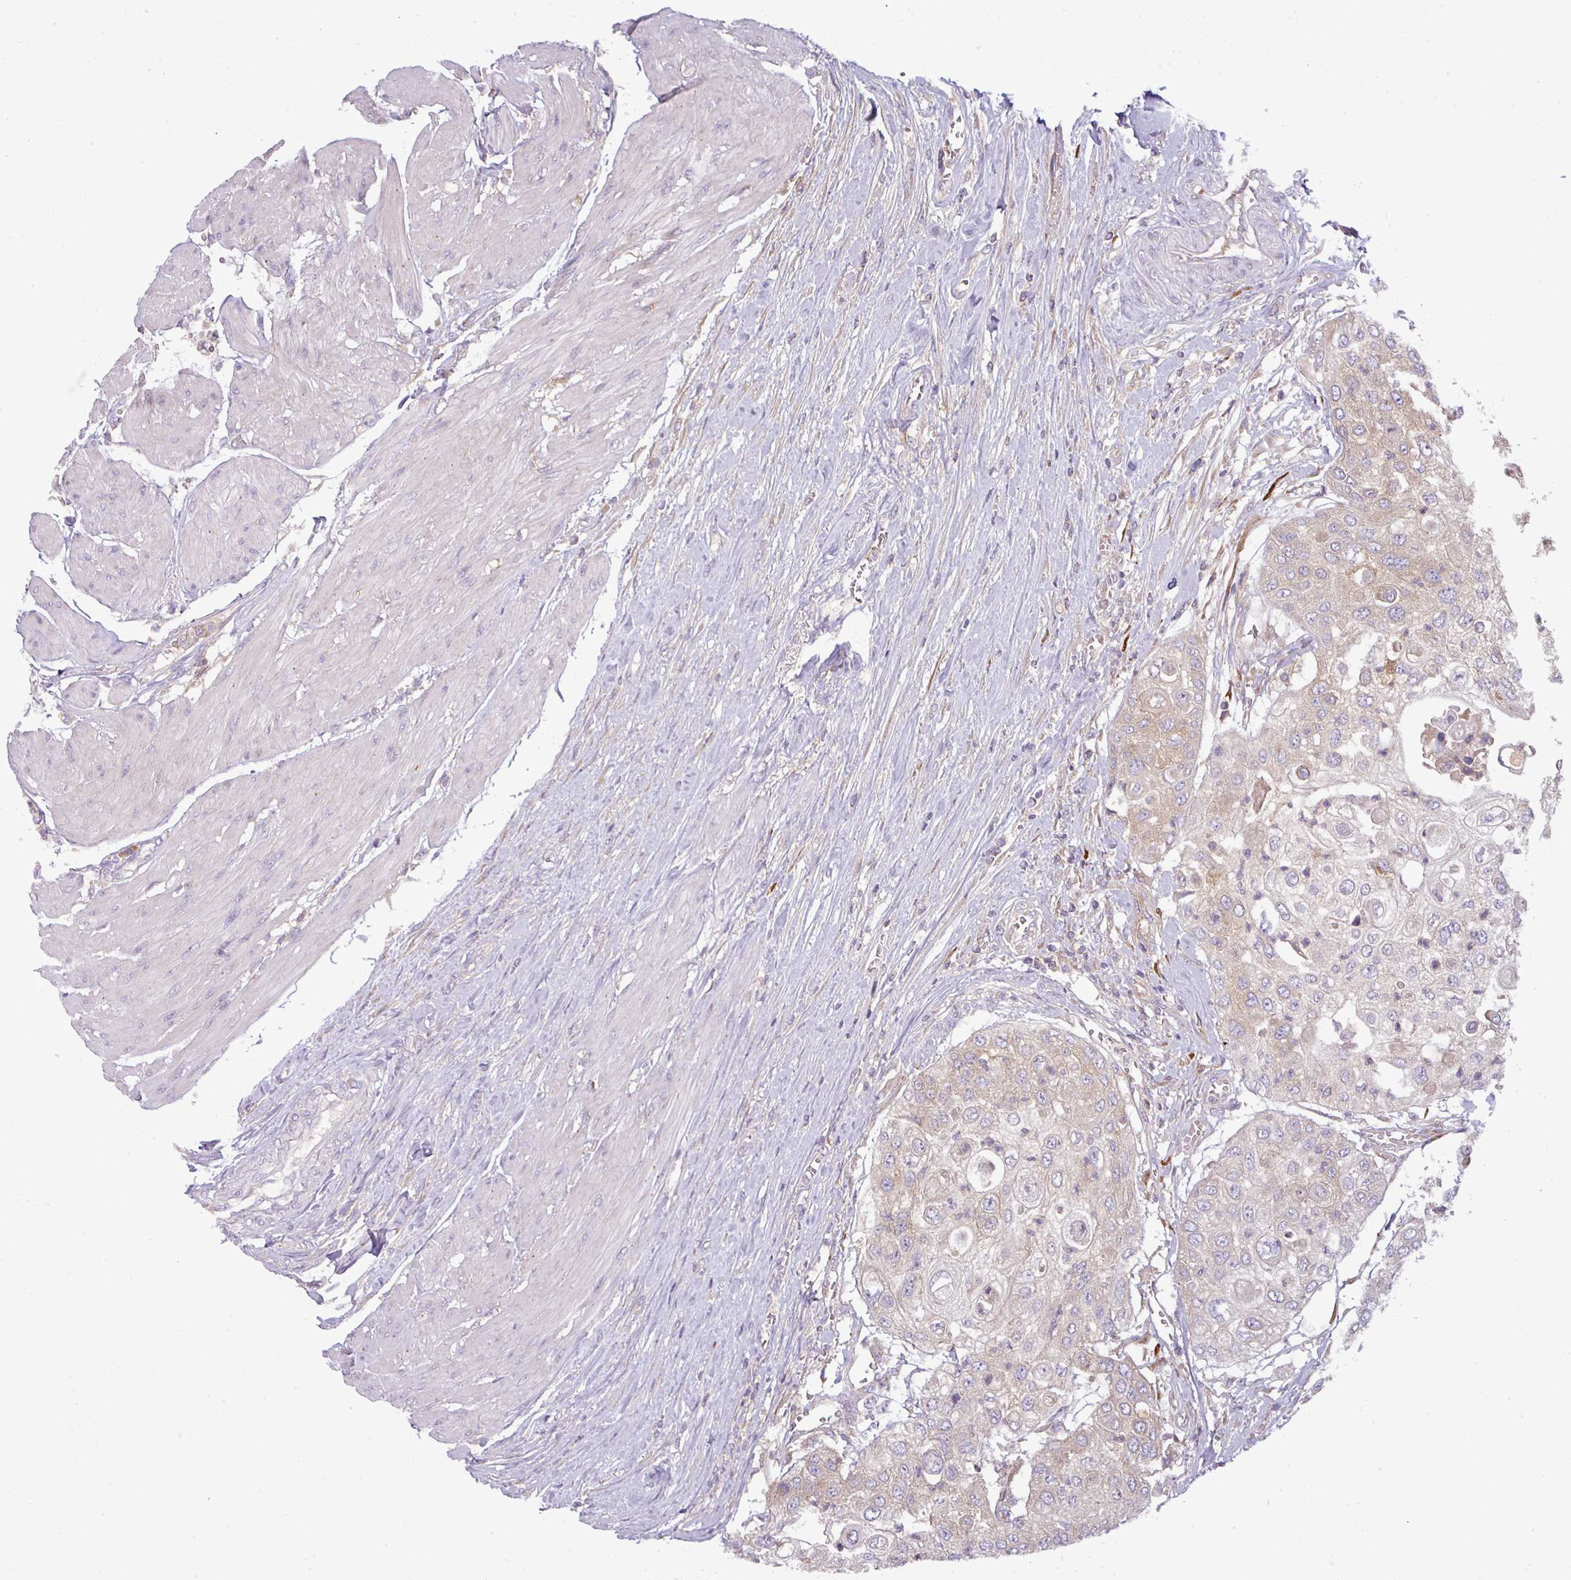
{"staining": {"intensity": "negative", "quantity": "none", "location": "none"}, "tissue": "urothelial cancer", "cell_type": "Tumor cells", "image_type": "cancer", "snomed": [{"axis": "morphology", "description": "Urothelial carcinoma, High grade"}, {"axis": "topography", "description": "Urinary bladder"}], "caption": "The IHC micrograph has no significant staining in tumor cells of urothelial cancer tissue.", "gene": "LRRC74B", "patient": {"sex": "female", "age": 79}}